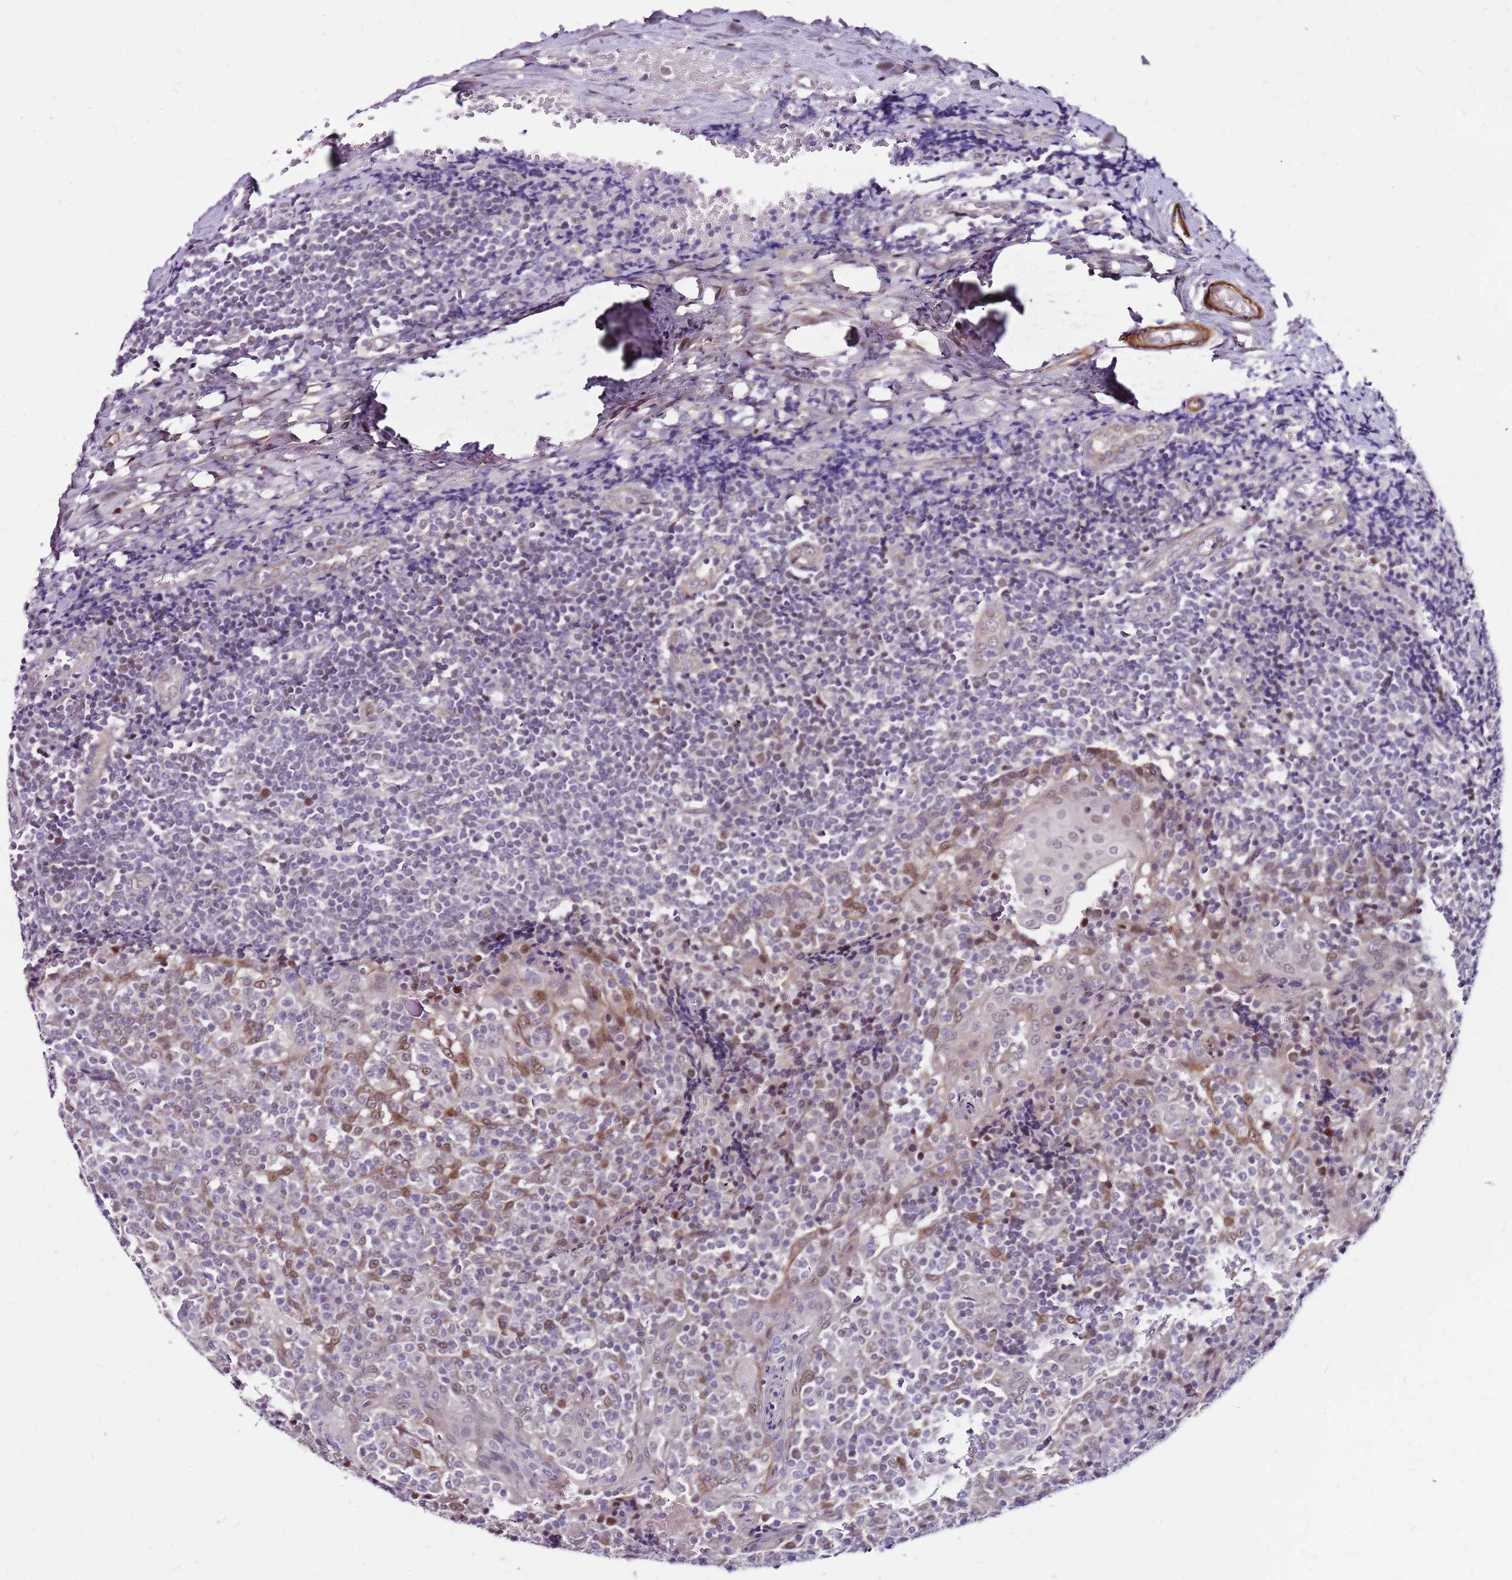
{"staining": {"intensity": "moderate", "quantity": ">75%", "location": "nuclear"}, "tissue": "tonsil", "cell_type": "Germinal center cells", "image_type": "normal", "snomed": [{"axis": "morphology", "description": "Normal tissue, NOS"}, {"axis": "topography", "description": "Tonsil"}], "caption": "Immunohistochemistry staining of unremarkable tonsil, which shows medium levels of moderate nuclear positivity in approximately >75% of germinal center cells indicating moderate nuclear protein expression. The staining was performed using DAB (3,3'-diaminobenzidine) (brown) for protein detection and nuclei were counterstained in hematoxylin (blue).", "gene": "POLE3", "patient": {"sex": "female", "age": 19}}